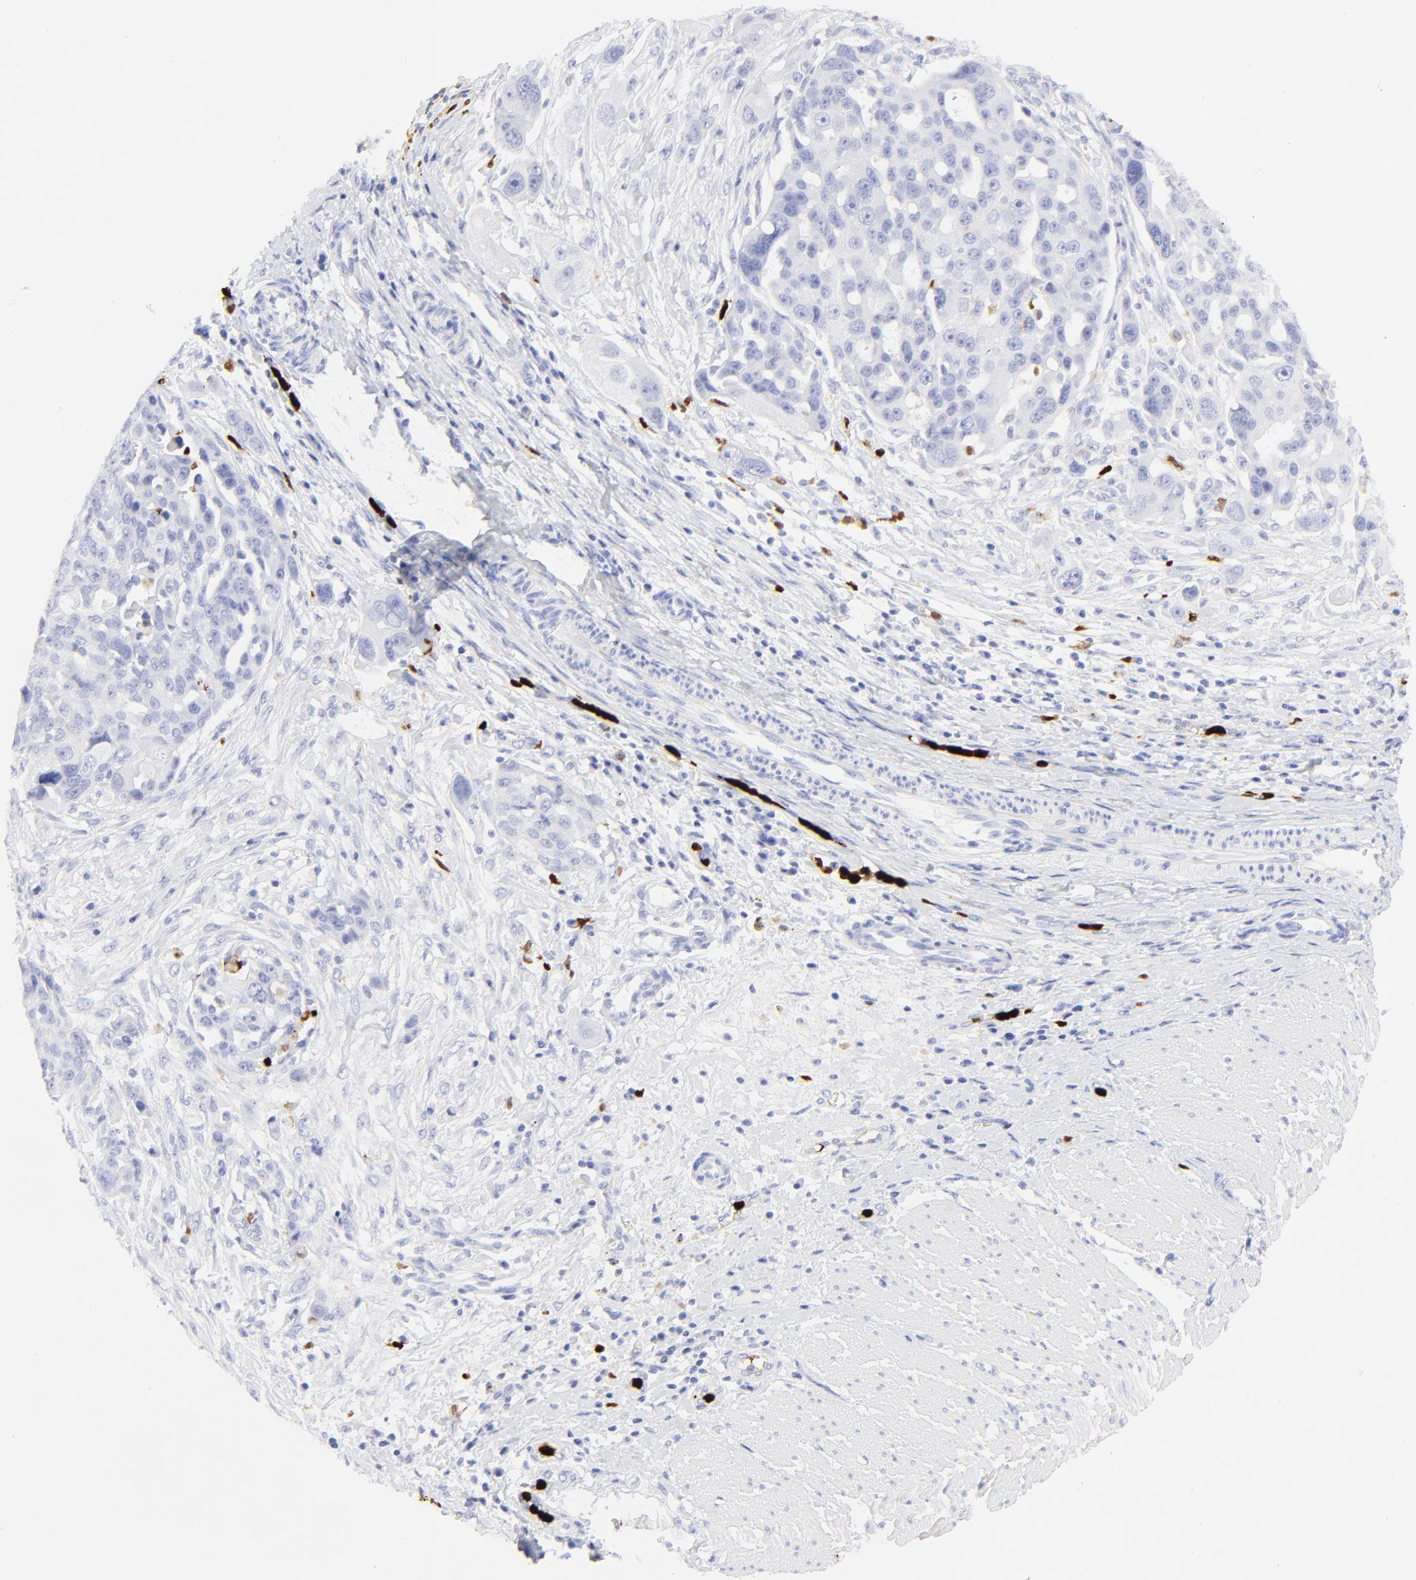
{"staining": {"intensity": "negative", "quantity": "none", "location": "none"}, "tissue": "ovarian cancer", "cell_type": "Tumor cells", "image_type": "cancer", "snomed": [{"axis": "morphology", "description": "Carcinoma, endometroid"}, {"axis": "topography", "description": "Ovary"}], "caption": "Human ovarian cancer (endometroid carcinoma) stained for a protein using immunohistochemistry (IHC) demonstrates no expression in tumor cells.", "gene": "S100A12", "patient": {"sex": "female", "age": 75}}